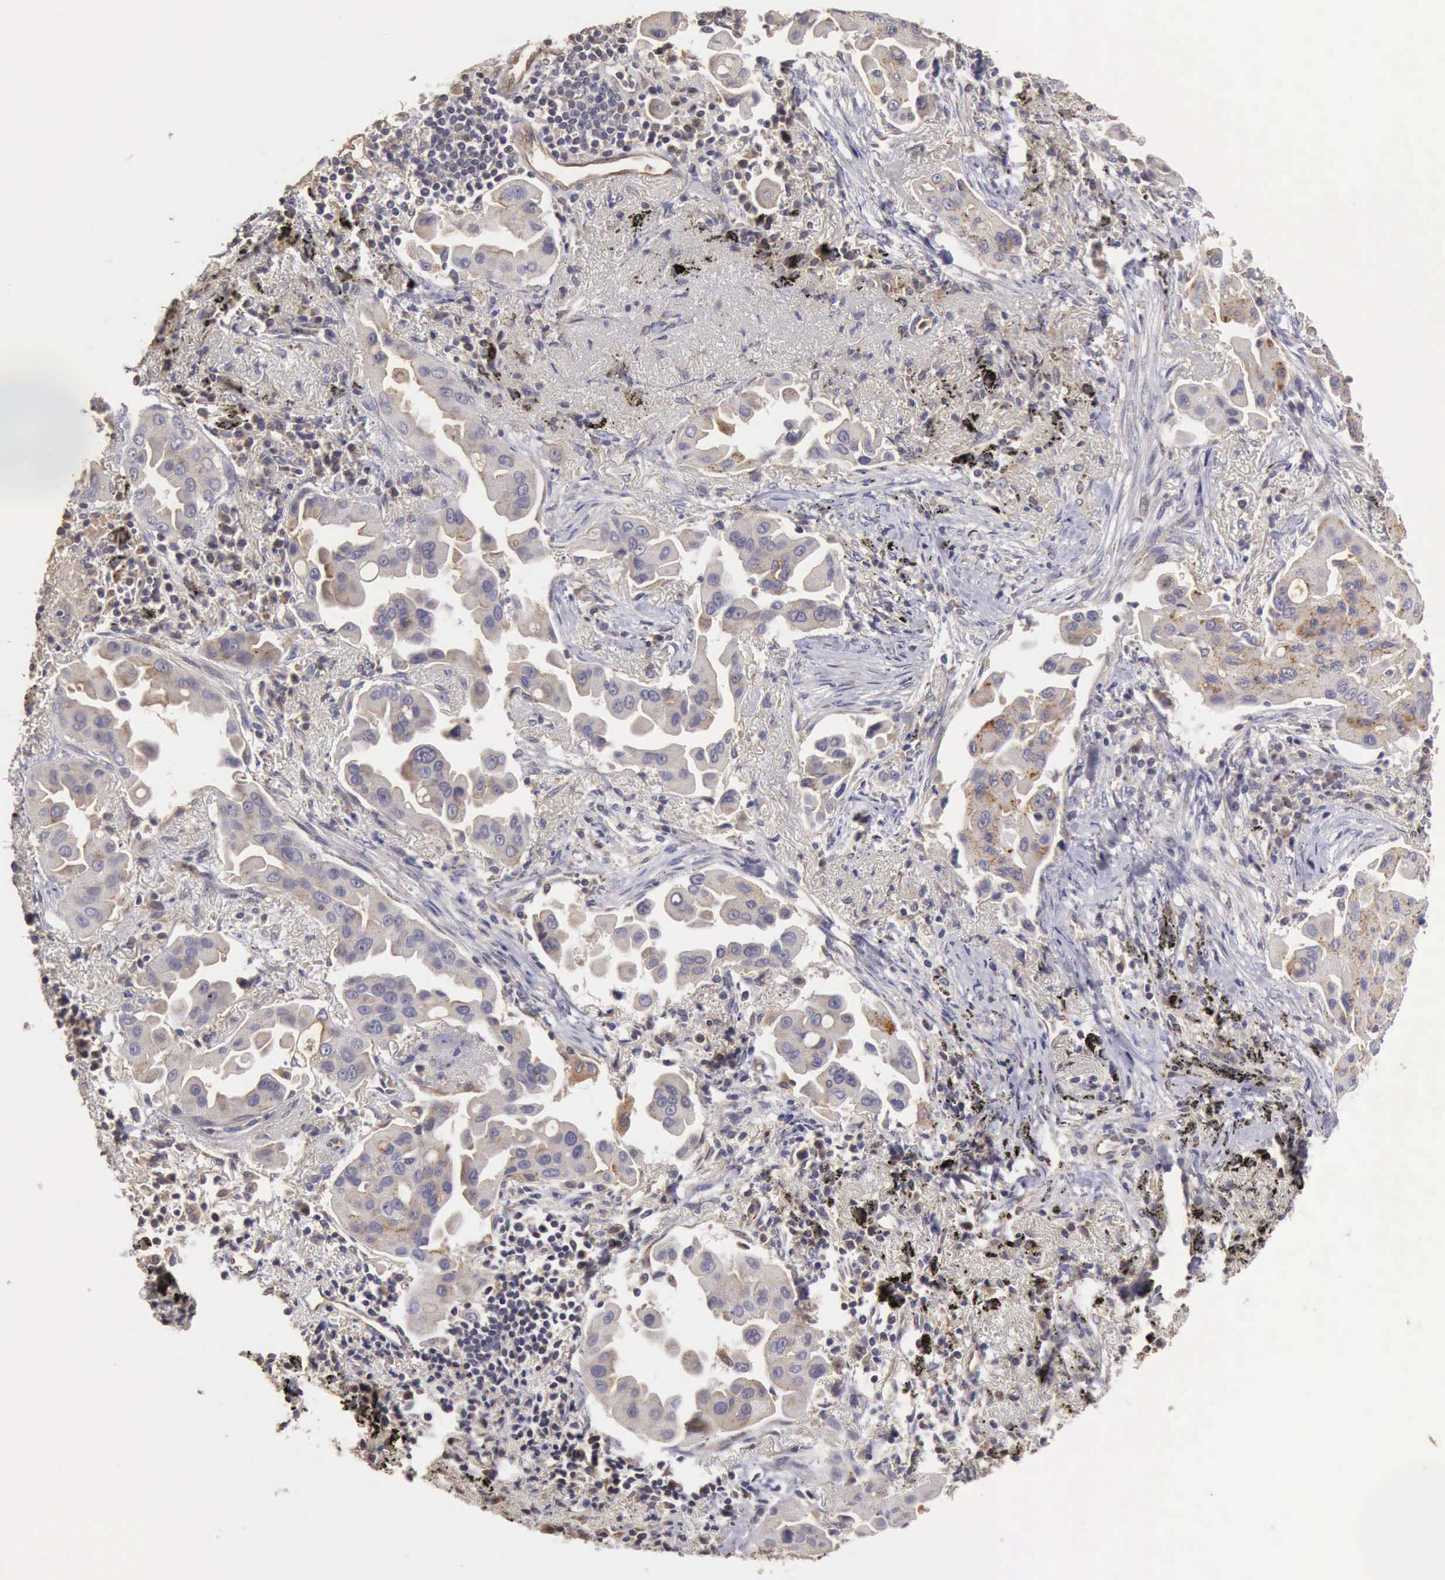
{"staining": {"intensity": "negative", "quantity": "none", "location": "none"}, "tissue": "lung cancer", "cell_type": "Tumor cells", "image_type": "cancer", "snomed": [{"axis": "morphology", "description": "Adenocarcinoma, NOS"}, {"axis": "topography", "description": "Lung"}], "caption": "Tumor cells show no significant positivity in adenocarcinoma (lung).", "gene": "BMX", "patient": {"sex": "male", "age": 68}}